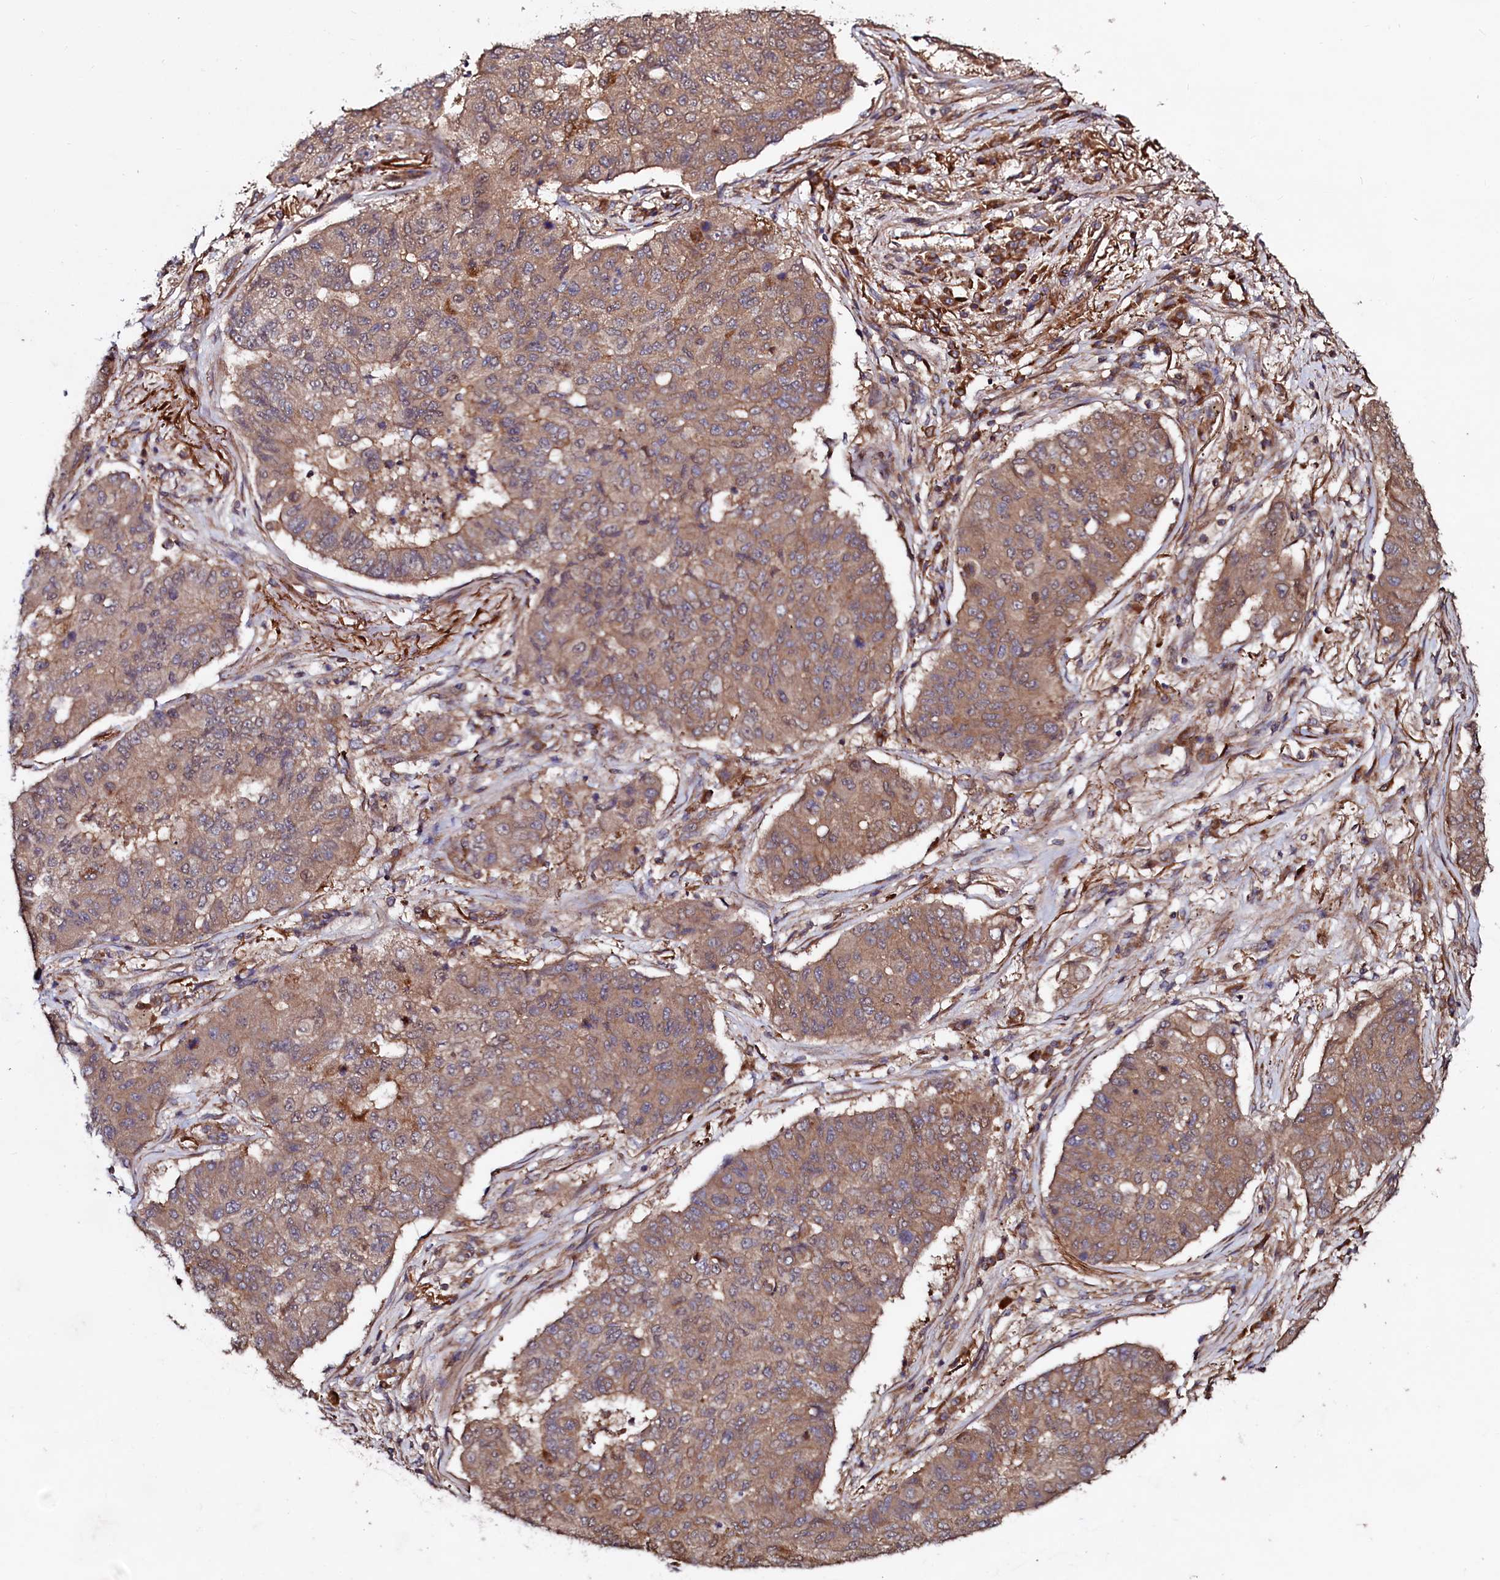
{"staining": {"intensity": "moderate", "quantity": ">75%", "location": "cytoplasmic/membranous"}, "tissue": "lung cancer", "cell_type": "Tumor cells", "image_type": "cancer", "snomed": [{"axis": "morphology", "description": "Squamous cell carcinoma, NOS"}, {"axis": "topography", "description": "Lung"}], "caption": "Brown immunohistochemical staining in human lung squamous cell carcinoma reveals moderate cytoplasmic/membranous expression in about >75% of tumor cells.", "gene": "USPL1", "patient": {"sex": "male", "age": 74}}